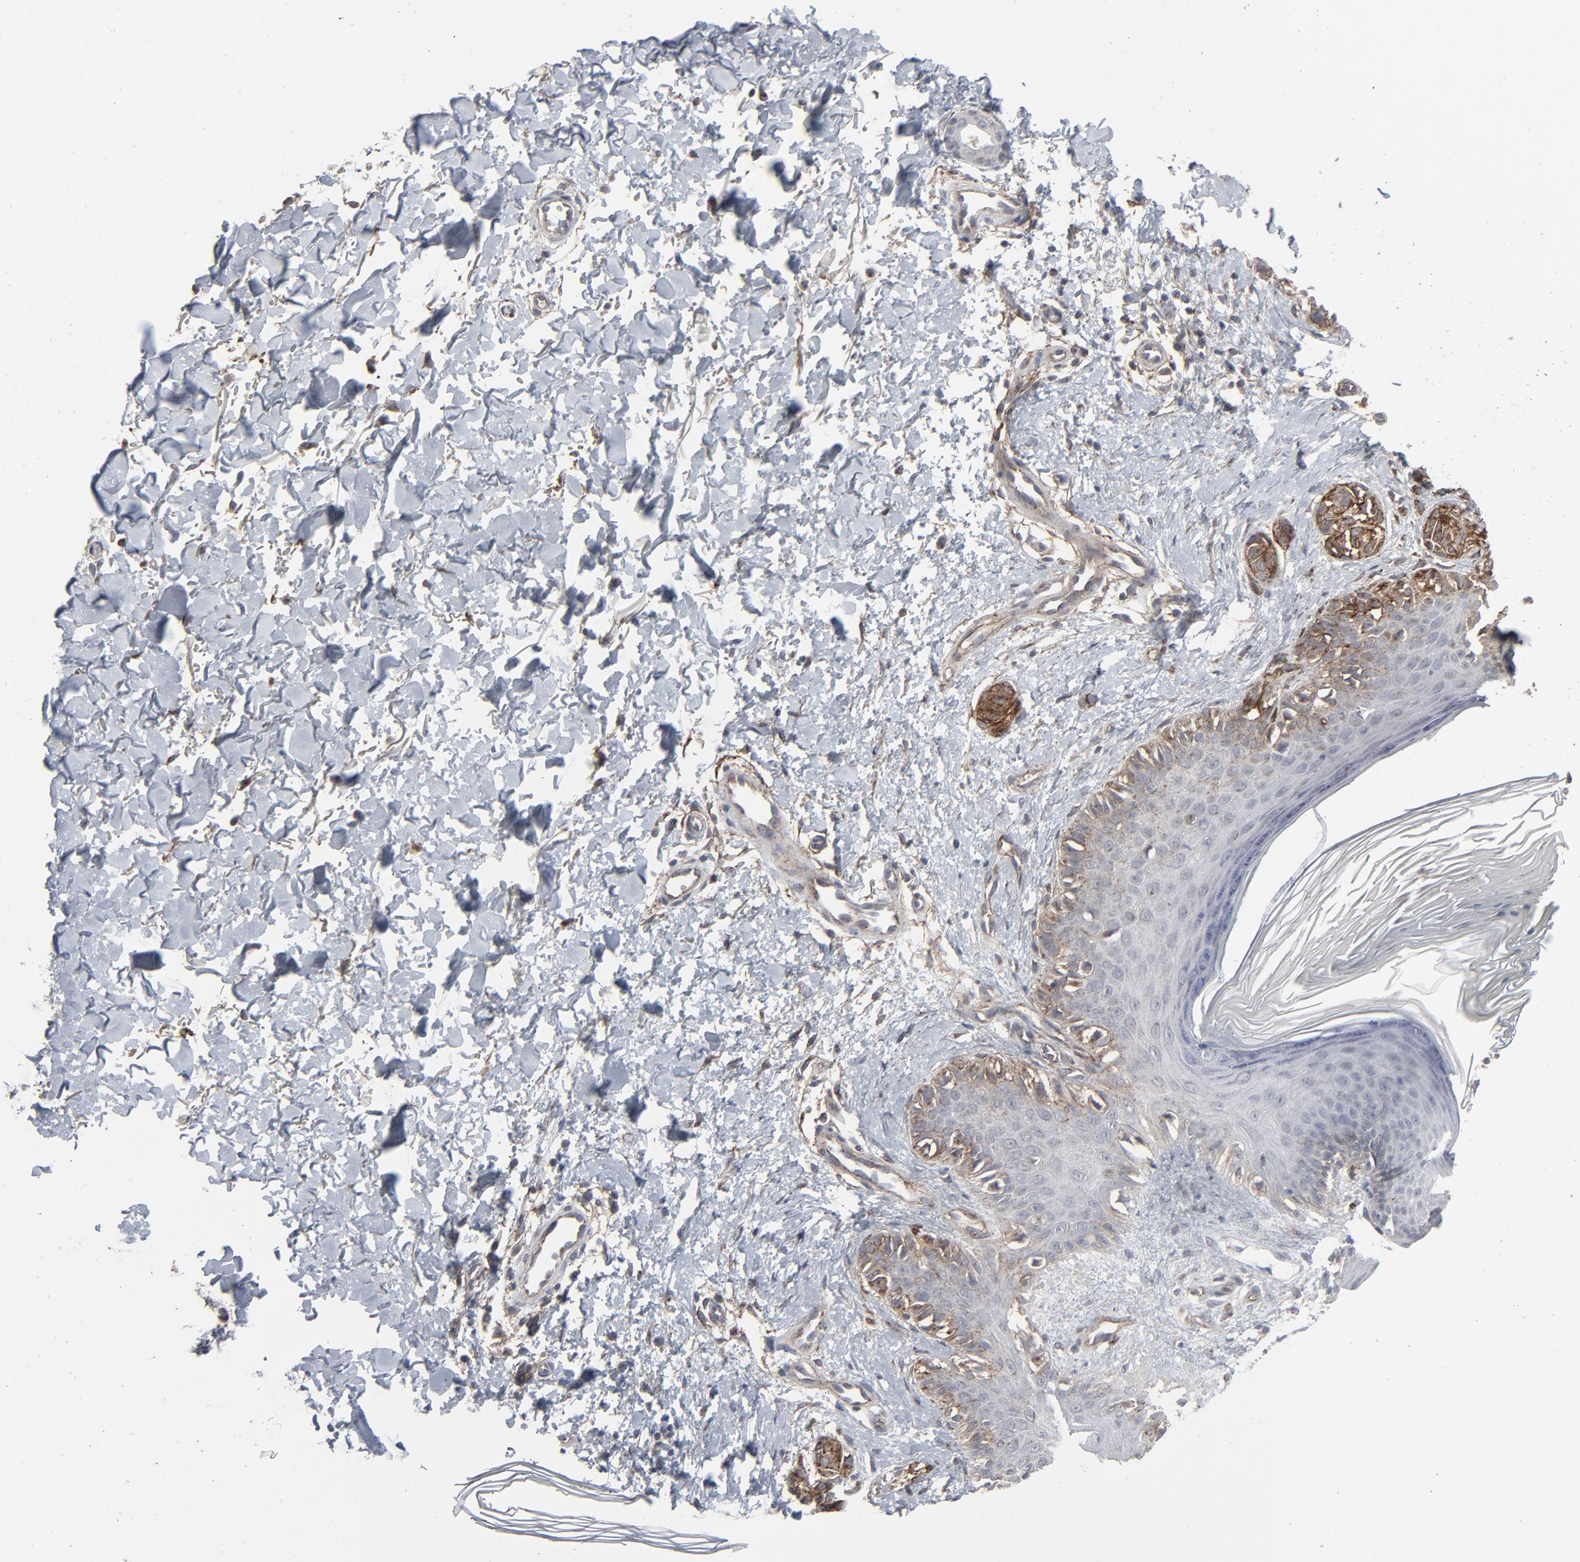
{"staining": {"intensity": "moderate", "quantity": ">75%", "location": "cytoplasmic/membranous"}, "tissue": "melanoma", "cell_type": "Tumor cells", "image_type": "cancer", "snomed": [{"axis": "morphology", "description": "Normal tissue, NOS"}, {"axis": "morphology", "description": "Malignant melanoma, NOS"}, {"axis": "topography", "description": "Skin"}], "caption": "Melanoma stained with DAB (3,3'-diaminobenzidine) immunohistochemistry (IHC) demonstrates medium levels of moderate cytoplasmic/membranous staining in about >75% of tumor cells.", "gene": "JAM3", "patient": {"sex": "male", "age": 83}}